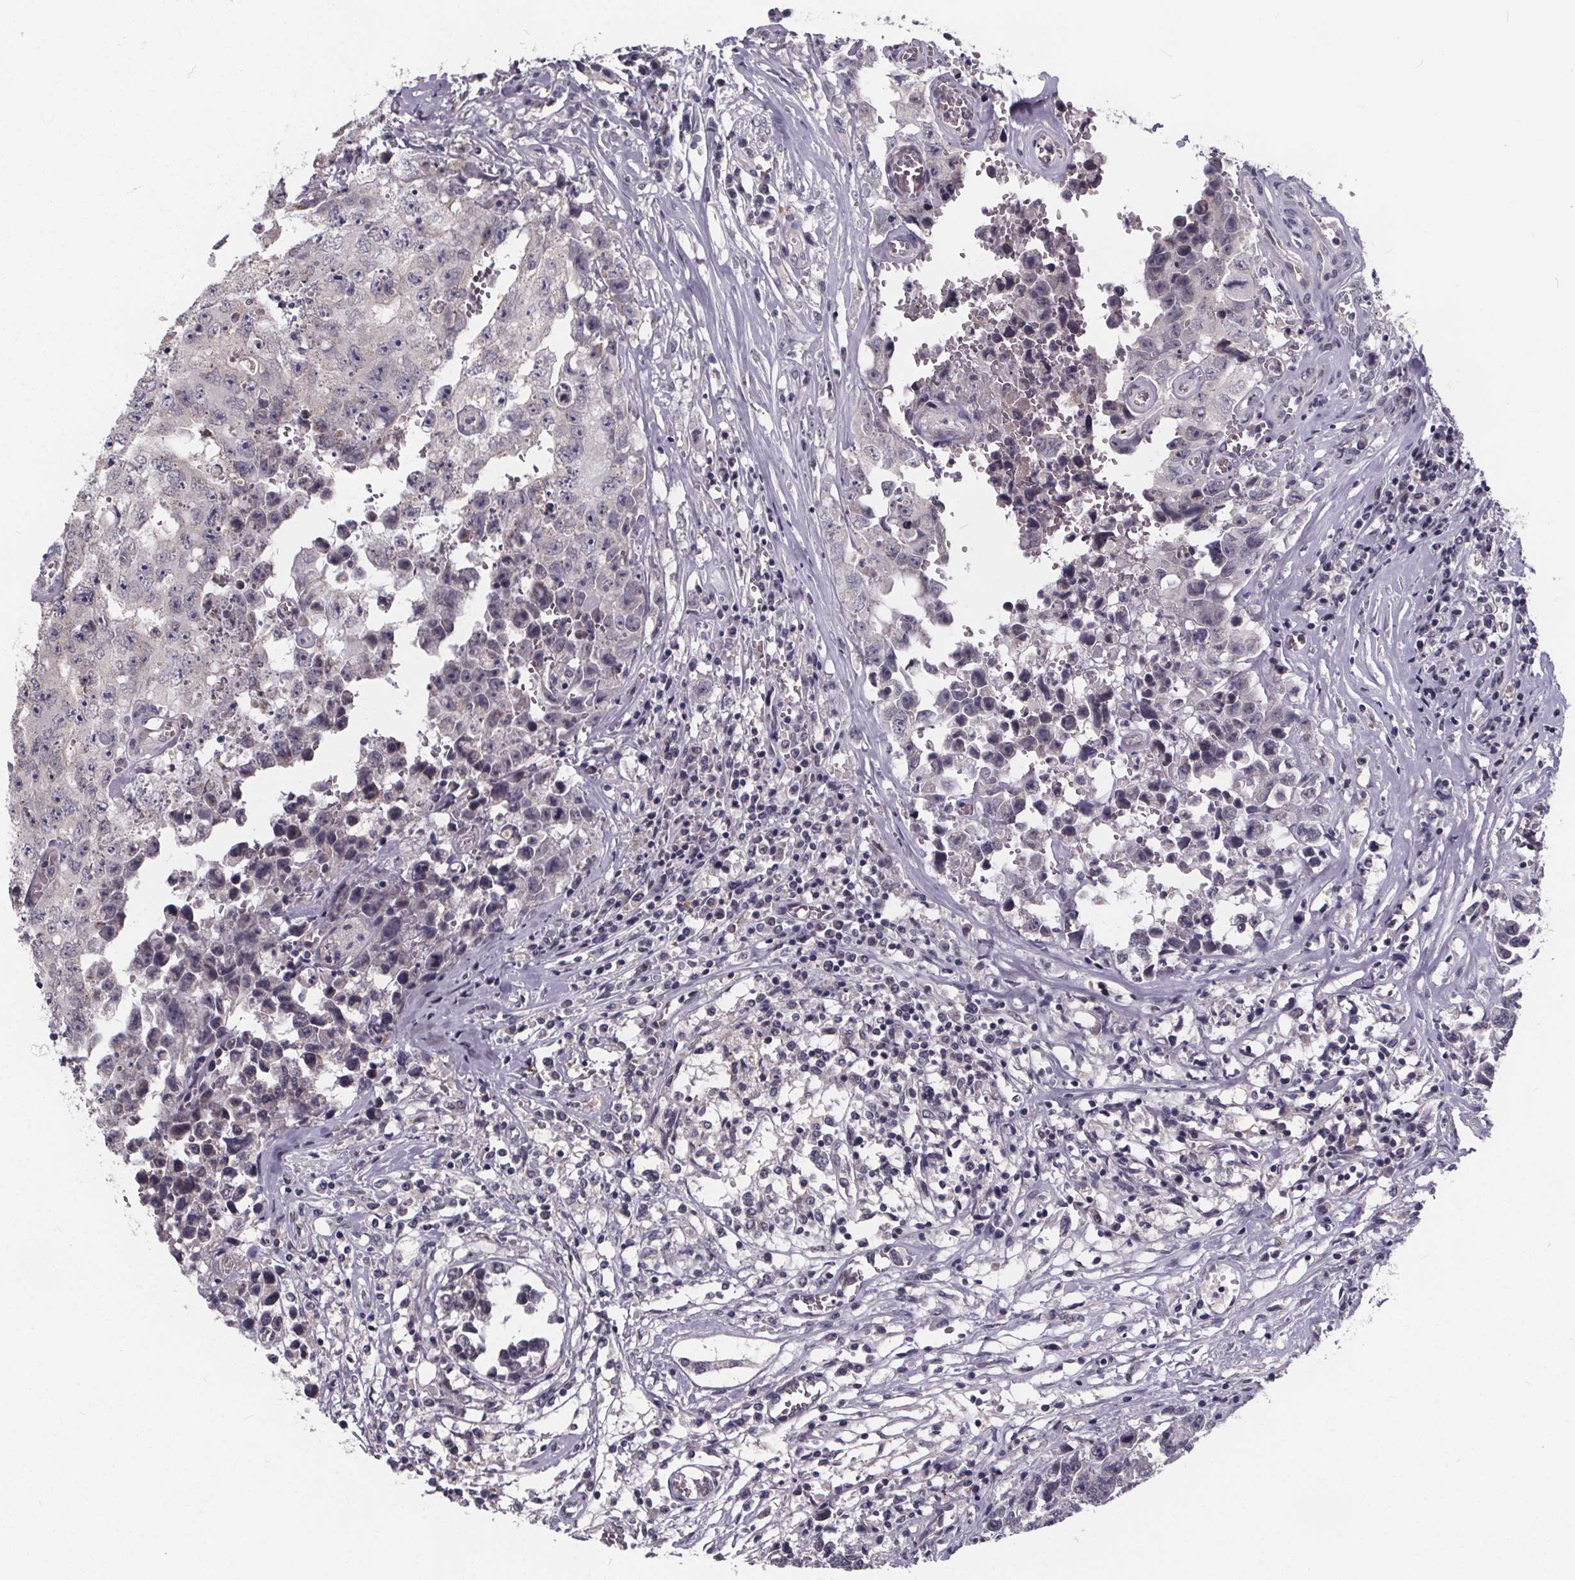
{"staining": {"intensity": "negative", "quantity": "none", "location": "none"}, "tissue": "testis cancer", "cell_type": "Tumor cells", "image_type": "cancer", "snomed": [{"axis": "morphology", "description": "Carcinoma, Embryonal, NOS"}, {"axis": "topography", "description": "Testis"}], "caption": "The micrograph demonstrates no staining of tumor cells in testis cancer.", "gene": "FAM181B", "patient": {"sex": "male", "age": 36}}